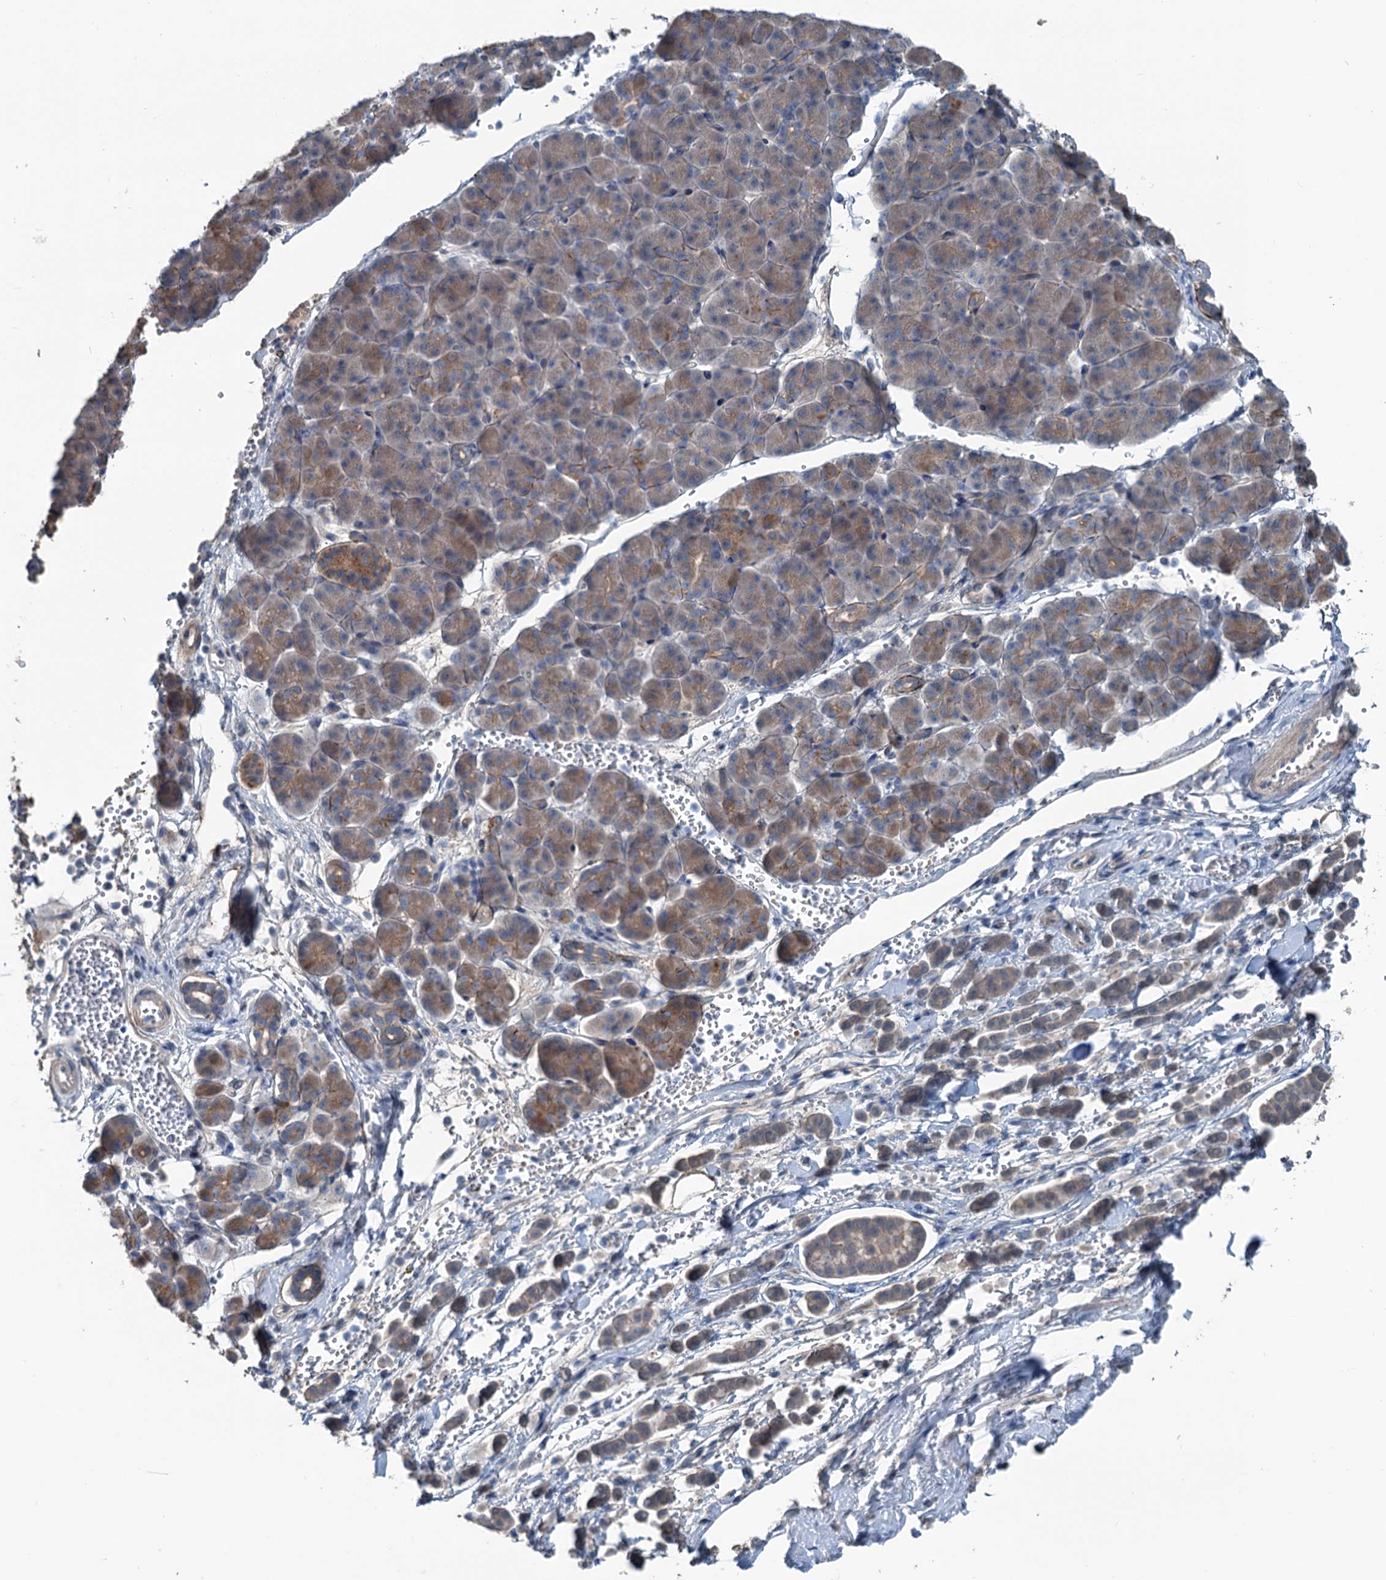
{"staining": {"intensity": "weak", "quantity": "<25%", "location": "cytoplasmic/membranous"}, "tissue": "pancreatic cancer", "cell_type": "Tumor cells", "image_type": "cancer", "snomed": [{"axis": "morphology", "description": "Normal tissue, NOS"}, {"axis": "morphology", "description": "Adenocarcinoma, NOS"}, {"axis": "topography", "description": "Pancreas"}], "caption": "IHC micrograph of neoplastic tissue: human pancreatic cancer stained with DAB demonstrates no significant protein positivity in tumor cells.", "gene": "TEDC1", "patient": {"sex": "female", "age": 64}}